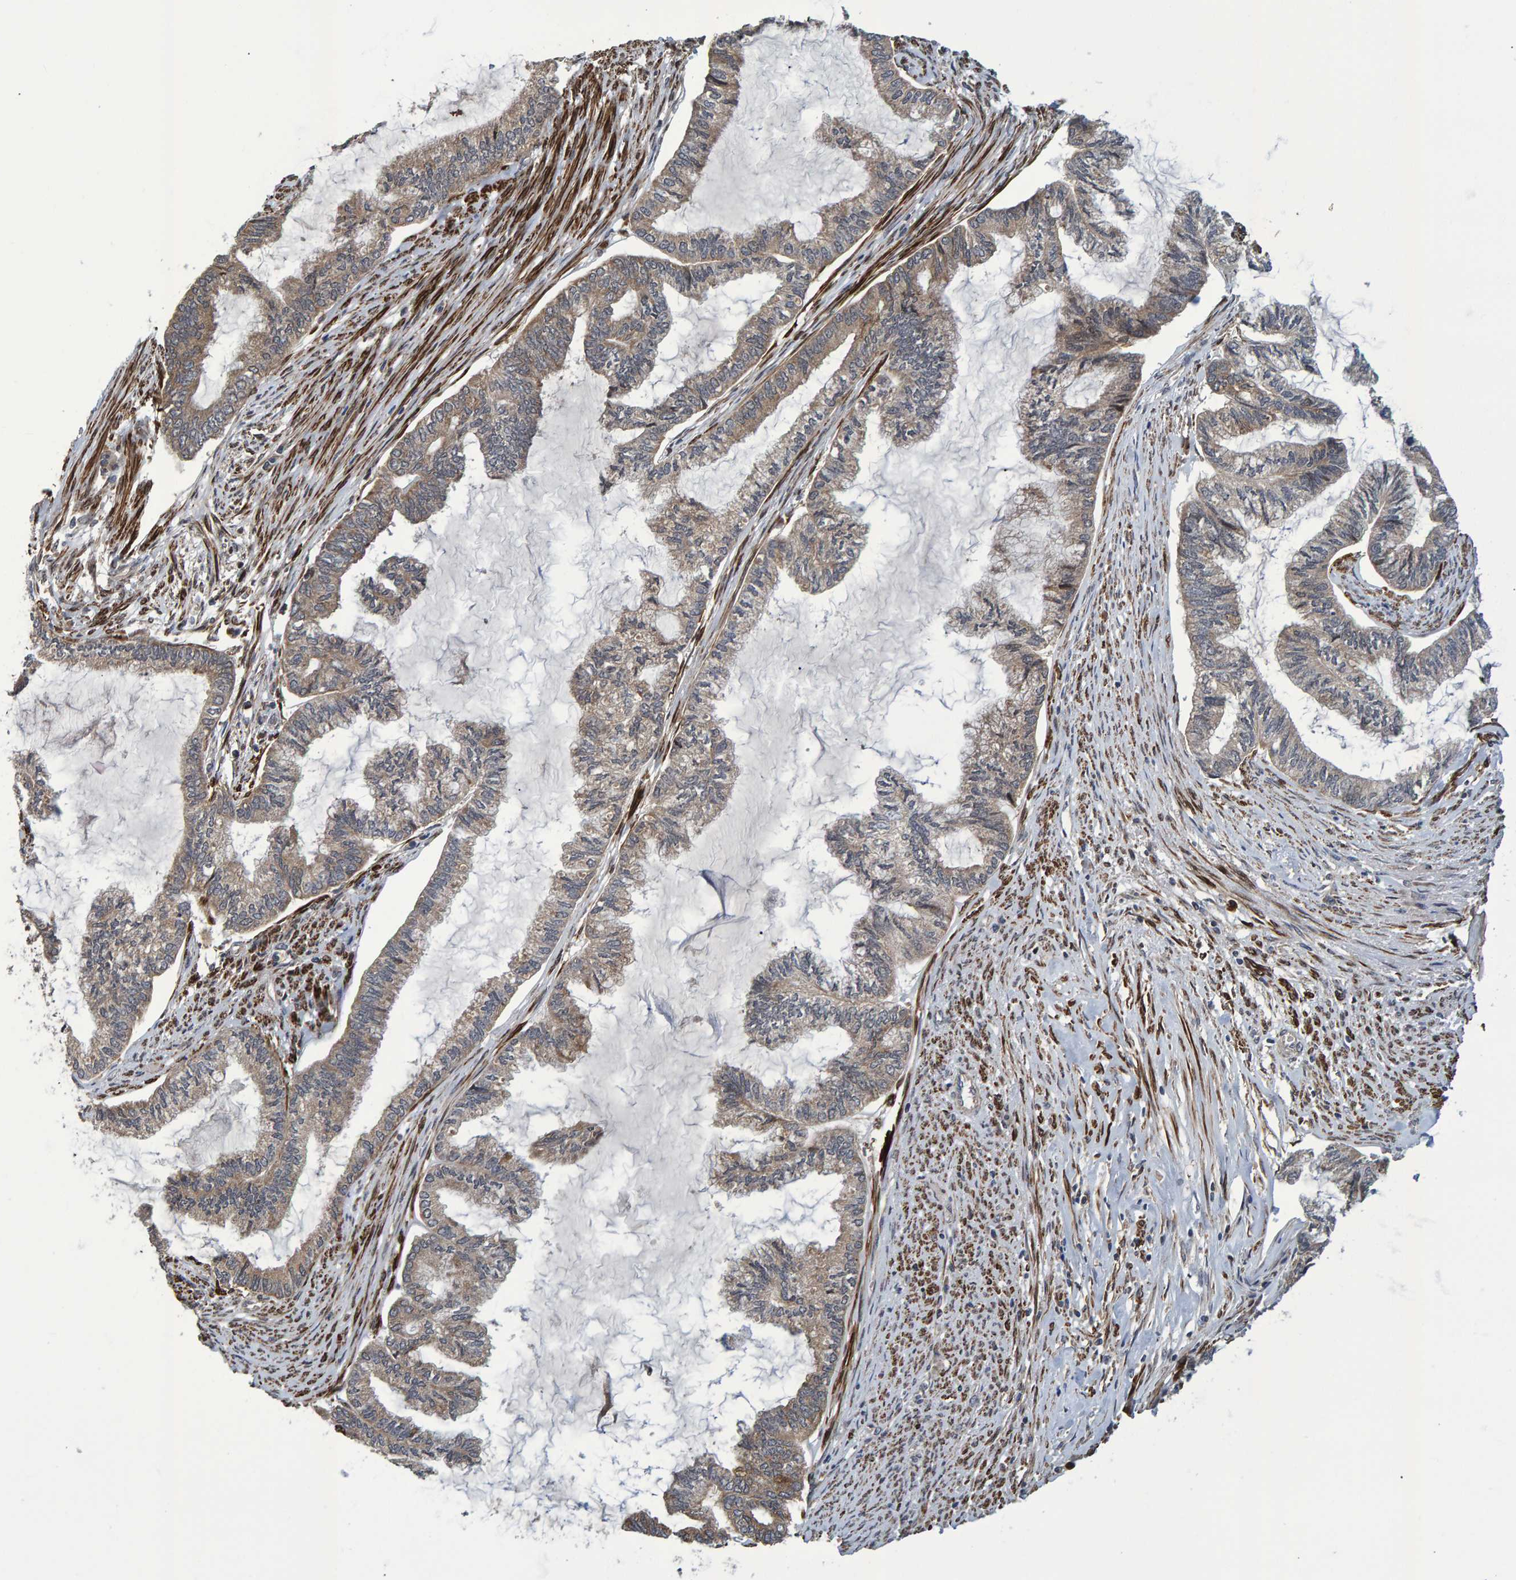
{"staining": {"intensity": "weak", "quantity": ">75%", "location": "cytoplasmic/membranous"}, "tissue": "endometrial cancer", "cell_type": "Tumor cells", "image_type": "cancer", "snomed": [{"axis": "morphology", "description": "Adenocarcinoma, NOS"}, {"axis": "topography", "description": "Endometrium"}], "caption": "Endometrial cancer (adenocarcinoma) stained with DAB immunohistochemistry displays low levels of weak cytoplasmic/membranous staining in approximately >75% of tumor cells.", "gene": "ATP6V1H", "patient": {"sex": "female", "age": 86}}